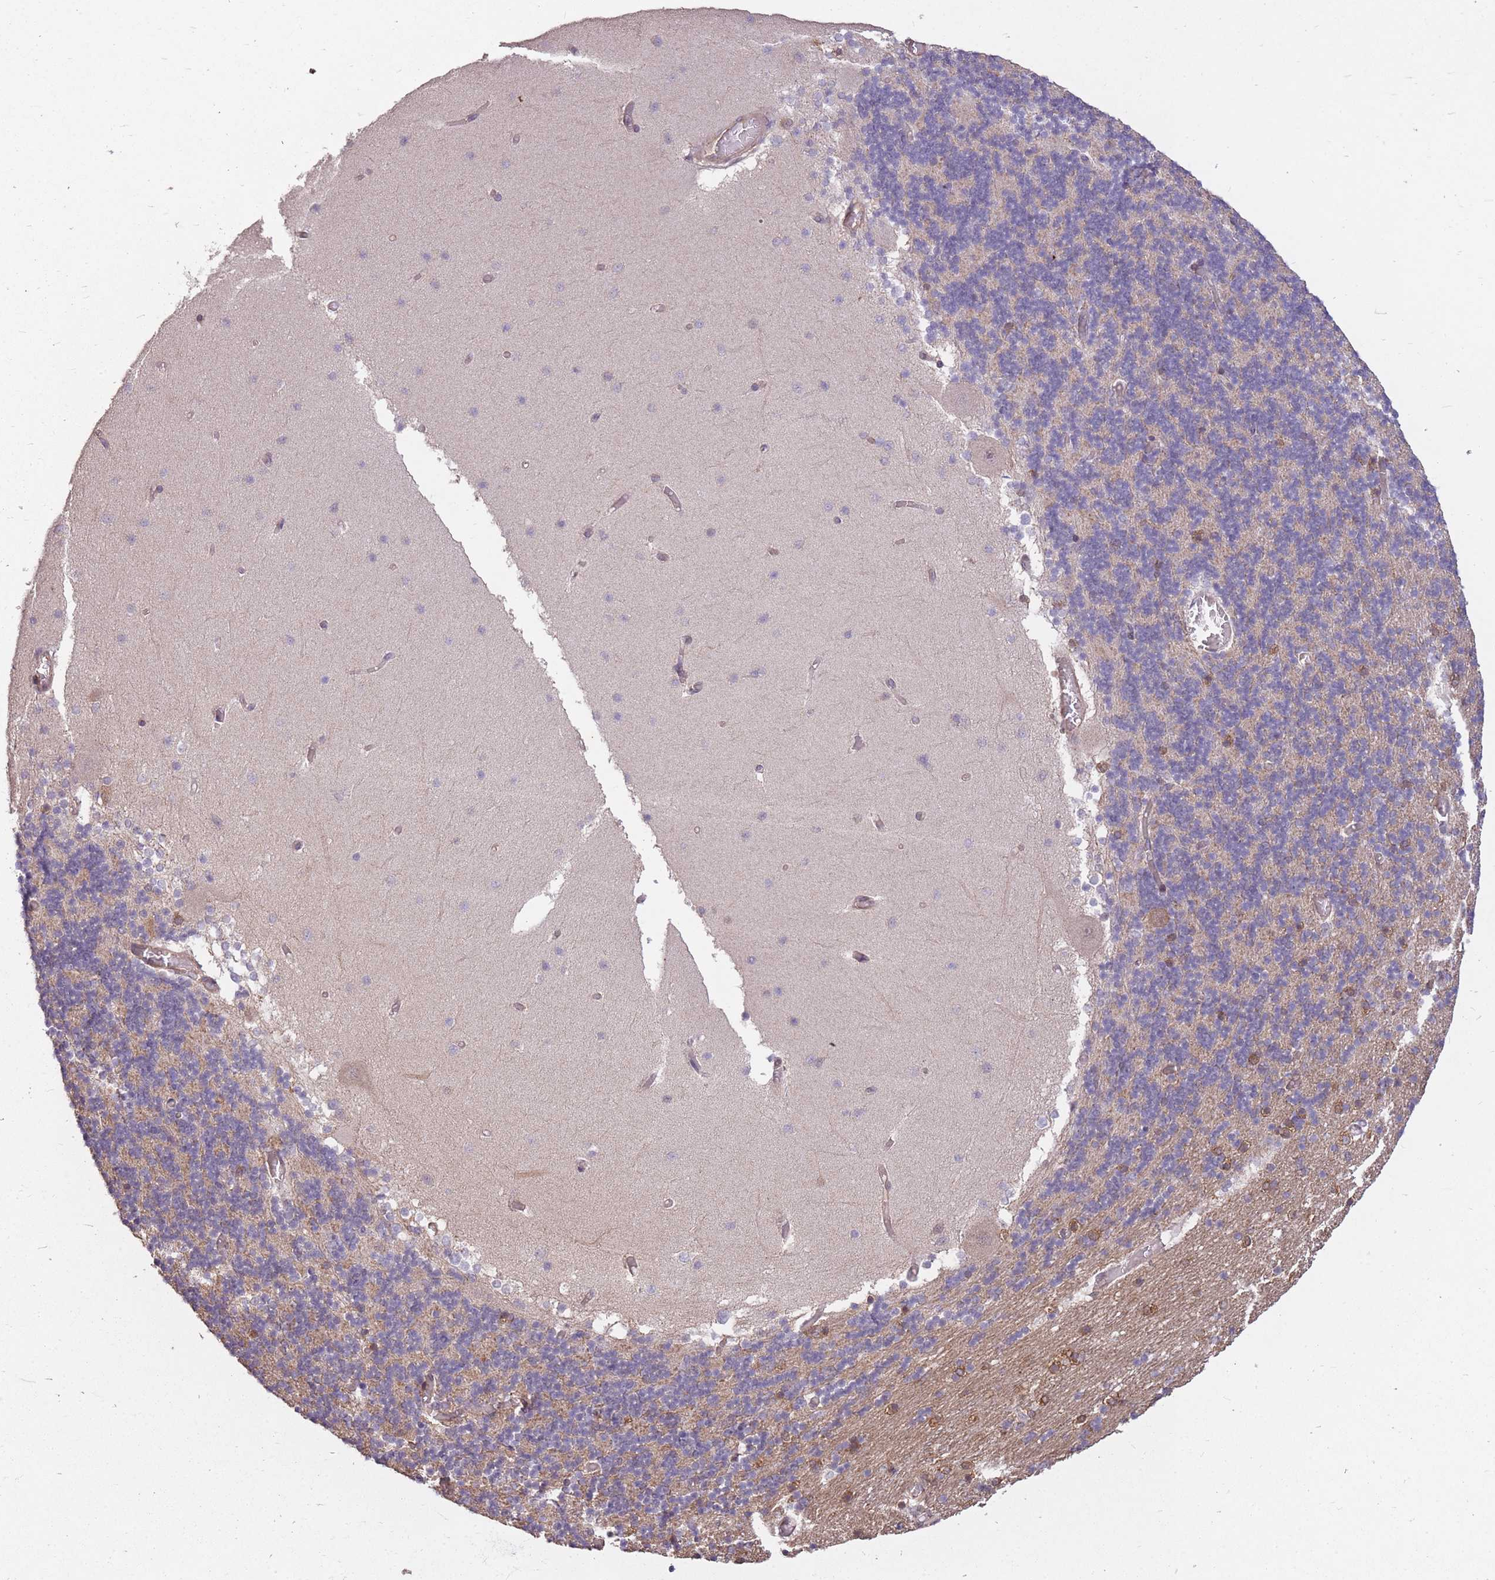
{"staining": {"intensity": "moderate", "quantity": "<25%", "location": "cytoplasmic/membranous"}, "tissue": "cerebellum", "cell_type": "Cells in granular layer", "image_type": "normal", "snomed": [{"axis": "morphology", "description": "Normal tissue, NOS"}, {"axis": "topography", "description": "Cerebellum"}], "caption": "The immunohistochemical stain highlights moderate cytoplasmic/membranous positivity in cells in granular layer of benign cerebellum. (brown staining indicates protein expression, while blue staining denotes nuclei).", "gene": "DYNC1LI2", "patient": {"sex": "female", "age": 28}}